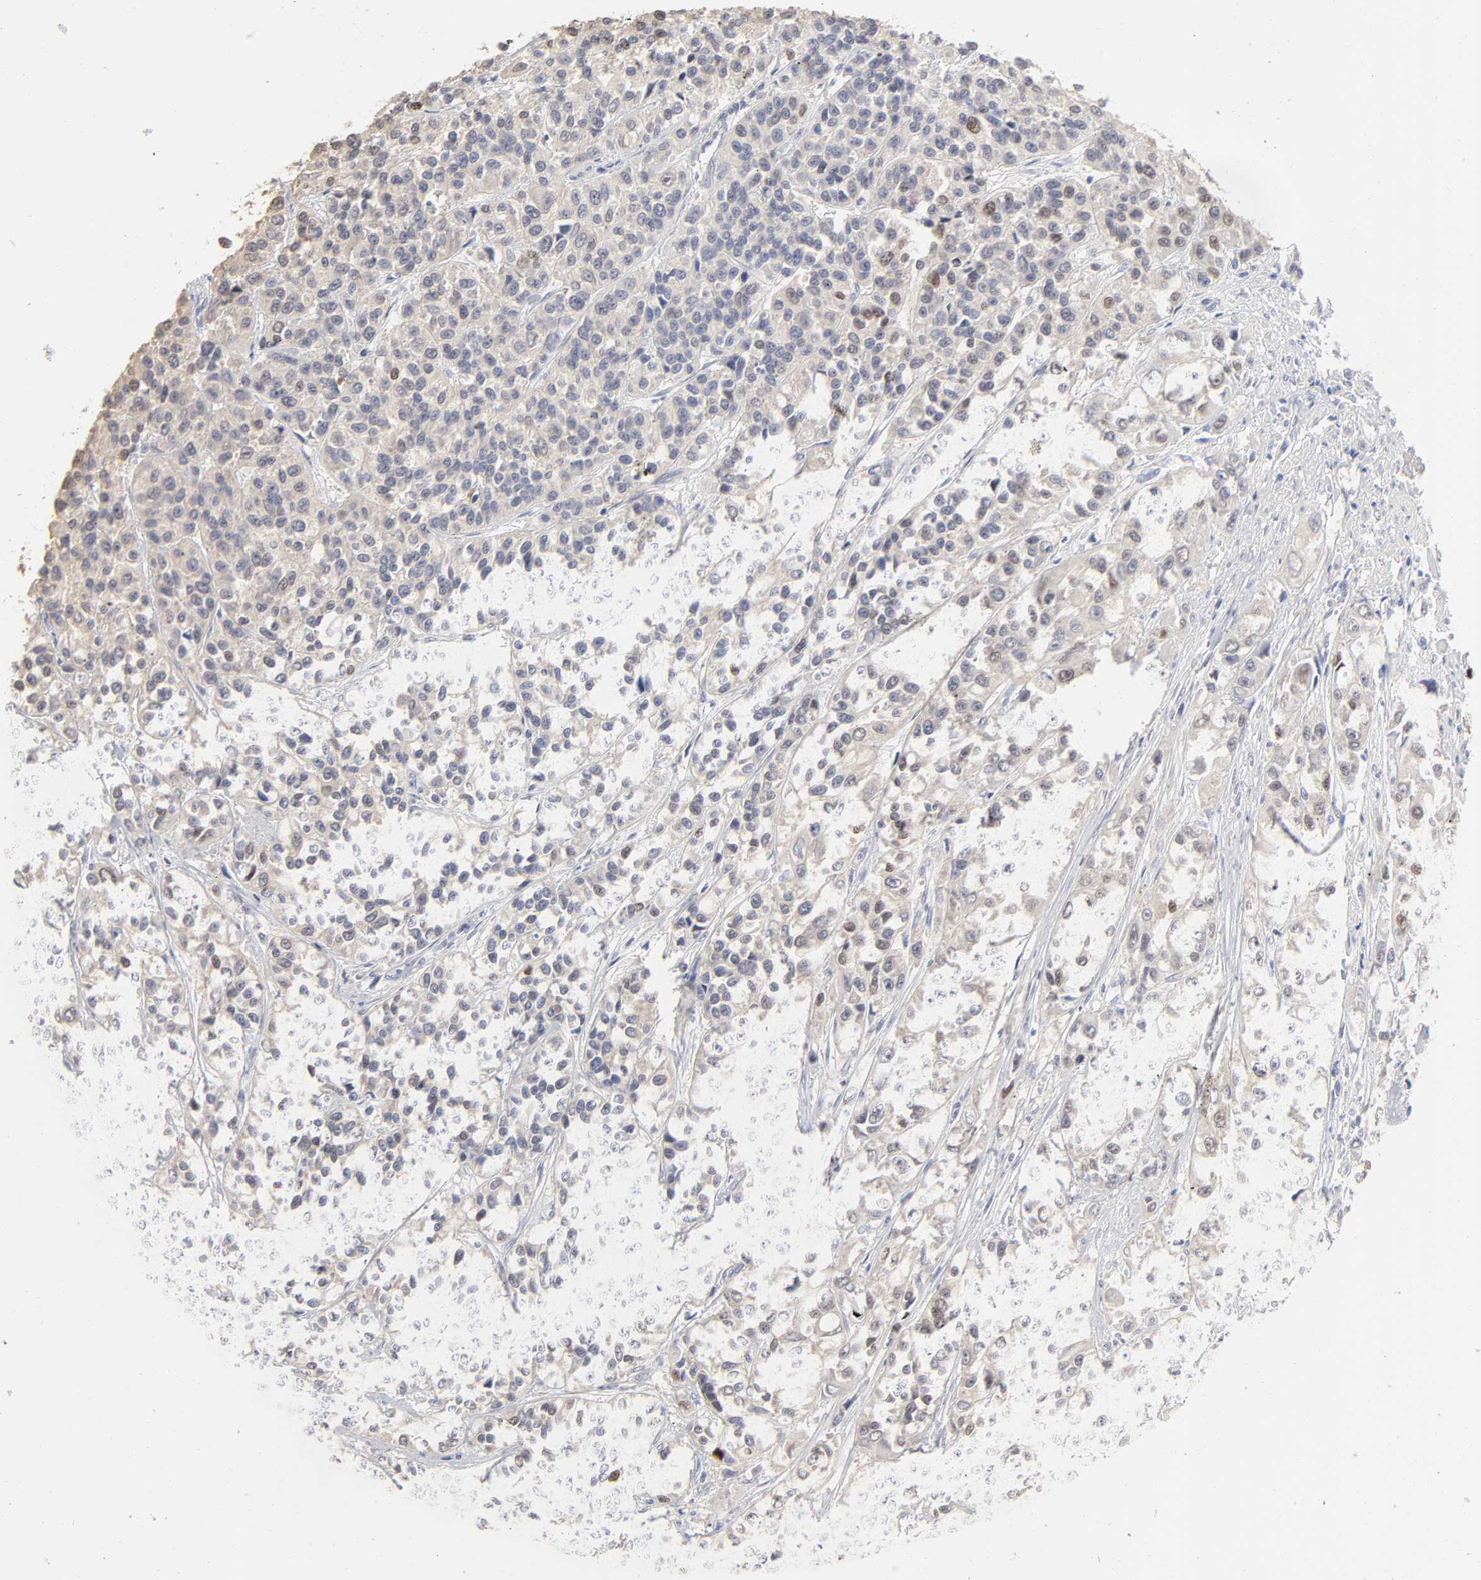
{"staining": {"intensity": "weak", "quantity": ">75%", "location": "cytoplasmic/membranous"}, "tissue": "urothelial cancer", "cell_type": "Tumor cells", "image_type": "cancer", "snomed": [{"axis": "morphology", "description": "Urothelial carcinoma, High grade"}, {"axis": "topography", "description": "Urinary bladder"}], "caption": "Protein expression analysis of human high-grade urothelial carcinoma reveals weak cytoplasmic/membranous positivity in about >75% of tumor cells.", "gene": "DNAL4", "patient": {"sex": "female", "age": 81}}